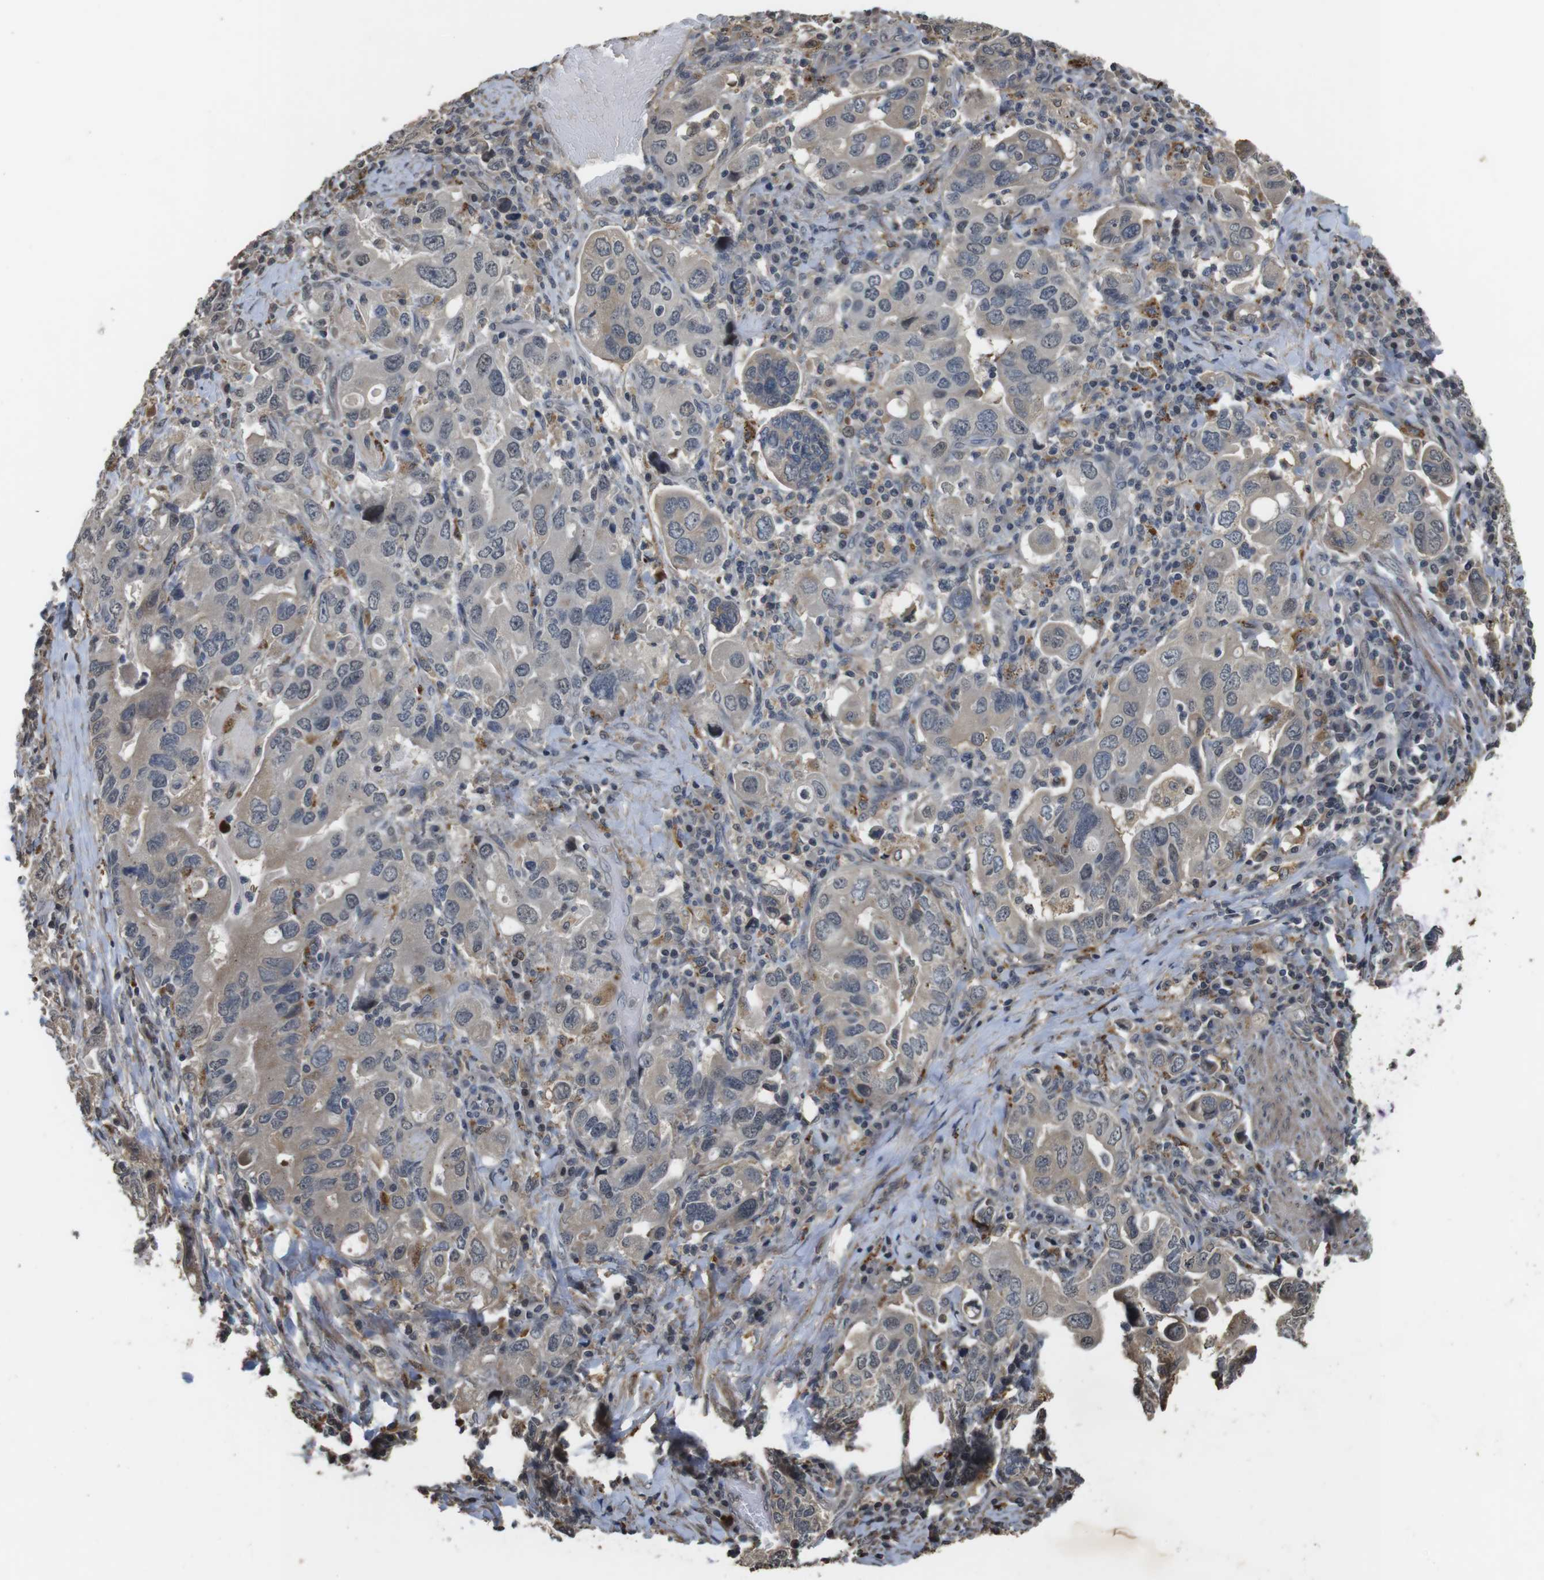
{"staining": {"intensity": "weak", "quantity": ">75%", "location": "cytoplasmic/membranous"}, "tissue": "stomach cancer", "cell_type": "Tumor cells", "image_type": "cancer", "snomed": [{"axis": "morphology", "description": "Adenocarcinoma, NOS"}, {"axis": "topography", "description": "Stomach, upper"}], "caption": "Human stomach cancer stained for a protein (brown) exhibits weak cytoplasmic/membranous positive expression in approximately >75% of tumor cells.", "gene": "FZD10", "patient": {"sex": "male", "age": 62}}